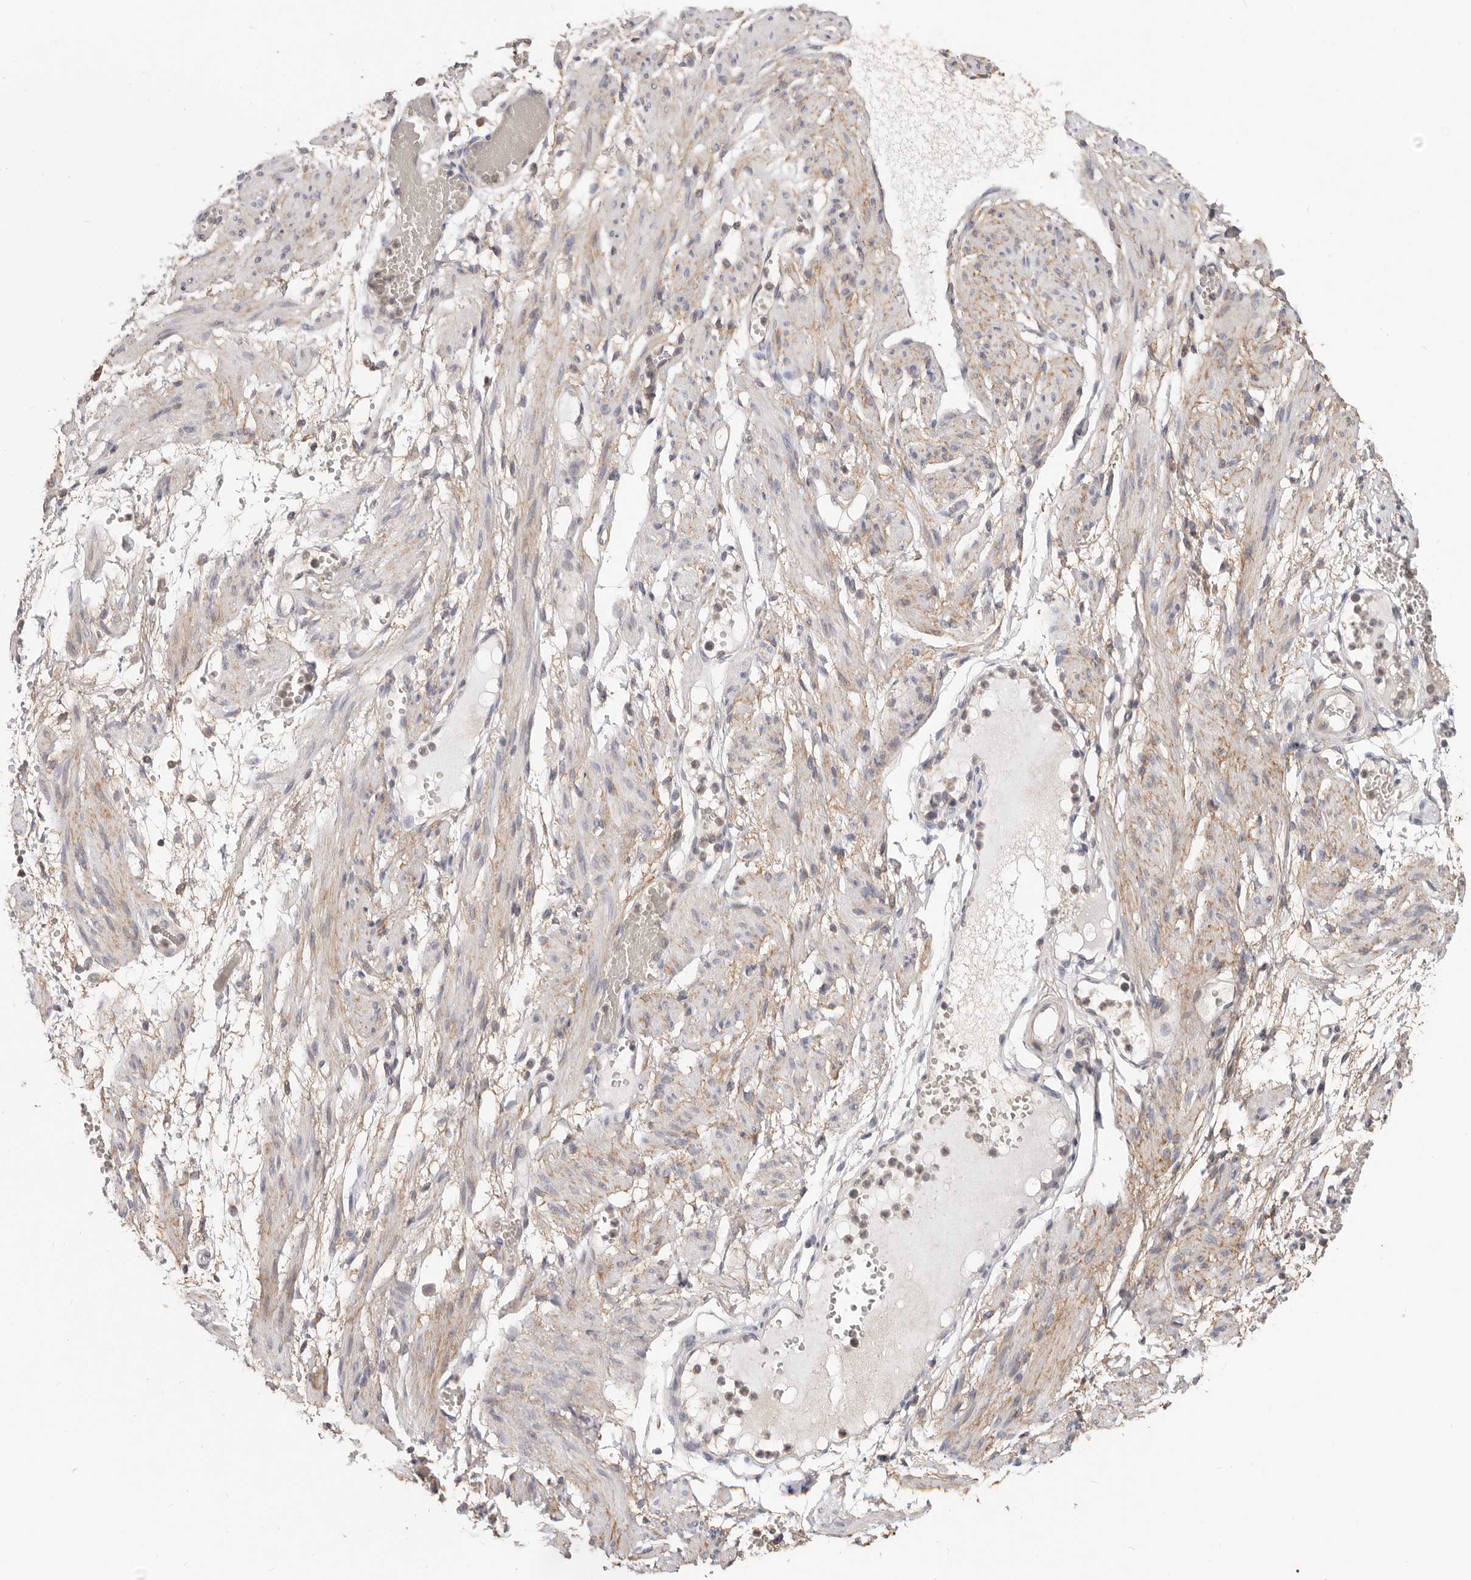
{"staining": {"intensity": "moderate", "quantity": ">75%", "location": "cytoplasmic/membranous"}, "tissue": "adipose tissue", "cell_type": "Adipocytes", "image_type": "normal", "snomed": [{"axis": "morphology", "description": "Normal tissue, NOS"}, {"axis": "topography", "description": "Smooth muscle"}, {"axis": "topography", "description": "Peripheral nerve tissue"}], "caption": "This is an image of immunohistochemistry (IHC) staining of normal adipose tissue, which shows moderate positivity in the cytoplasmic/membranous of adipocytes.", "gene": "LRP6", "patient": {"sex": "female", "age": 39}}